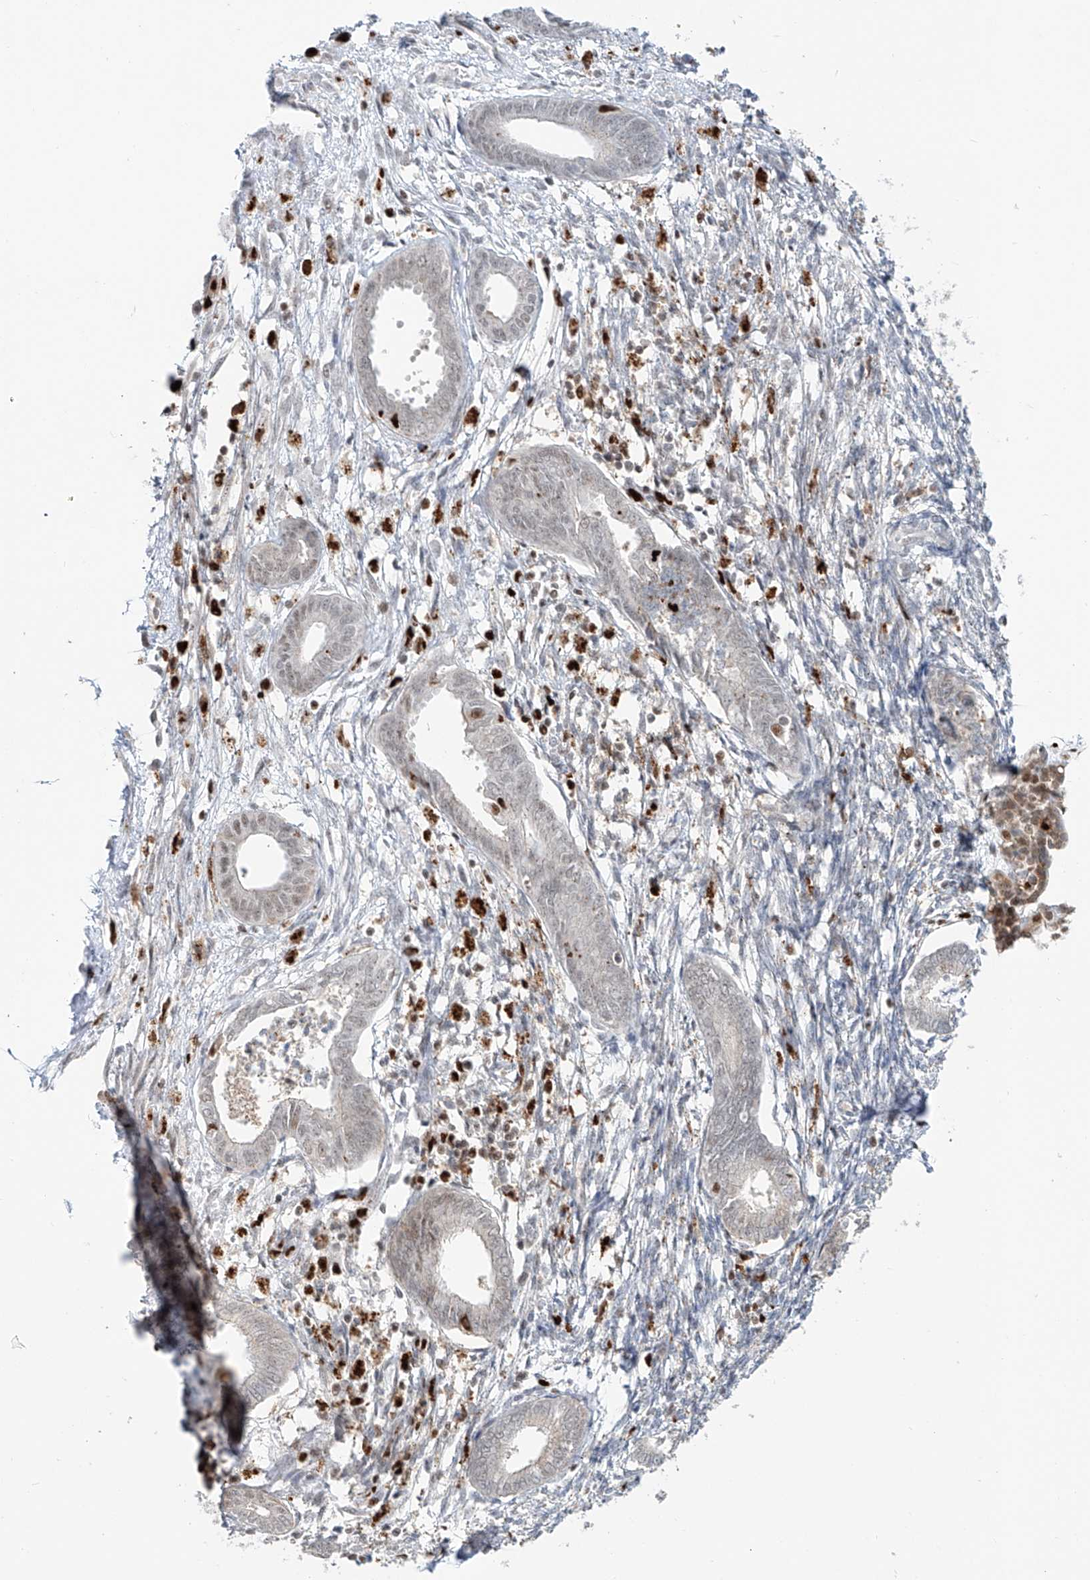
{"staining": {"intensity": "negative", "quantity": "none", "location": "none"}, "tissue": "endometrium", "cell_type": "Cells in endometrial stroma", "image_type": "normal", "snomed": [{"axis": "morphology", "description": "Normal tissue, NOS"}, {"axis": "topography", "description": "Endometrium"}], "caption": "Immunohistochemical staining of normal endometrium shows no significant staining in cells in endometrial stroma.", "gene": "DZIP1L", "patient": {"sex": "female", "age": 56}}